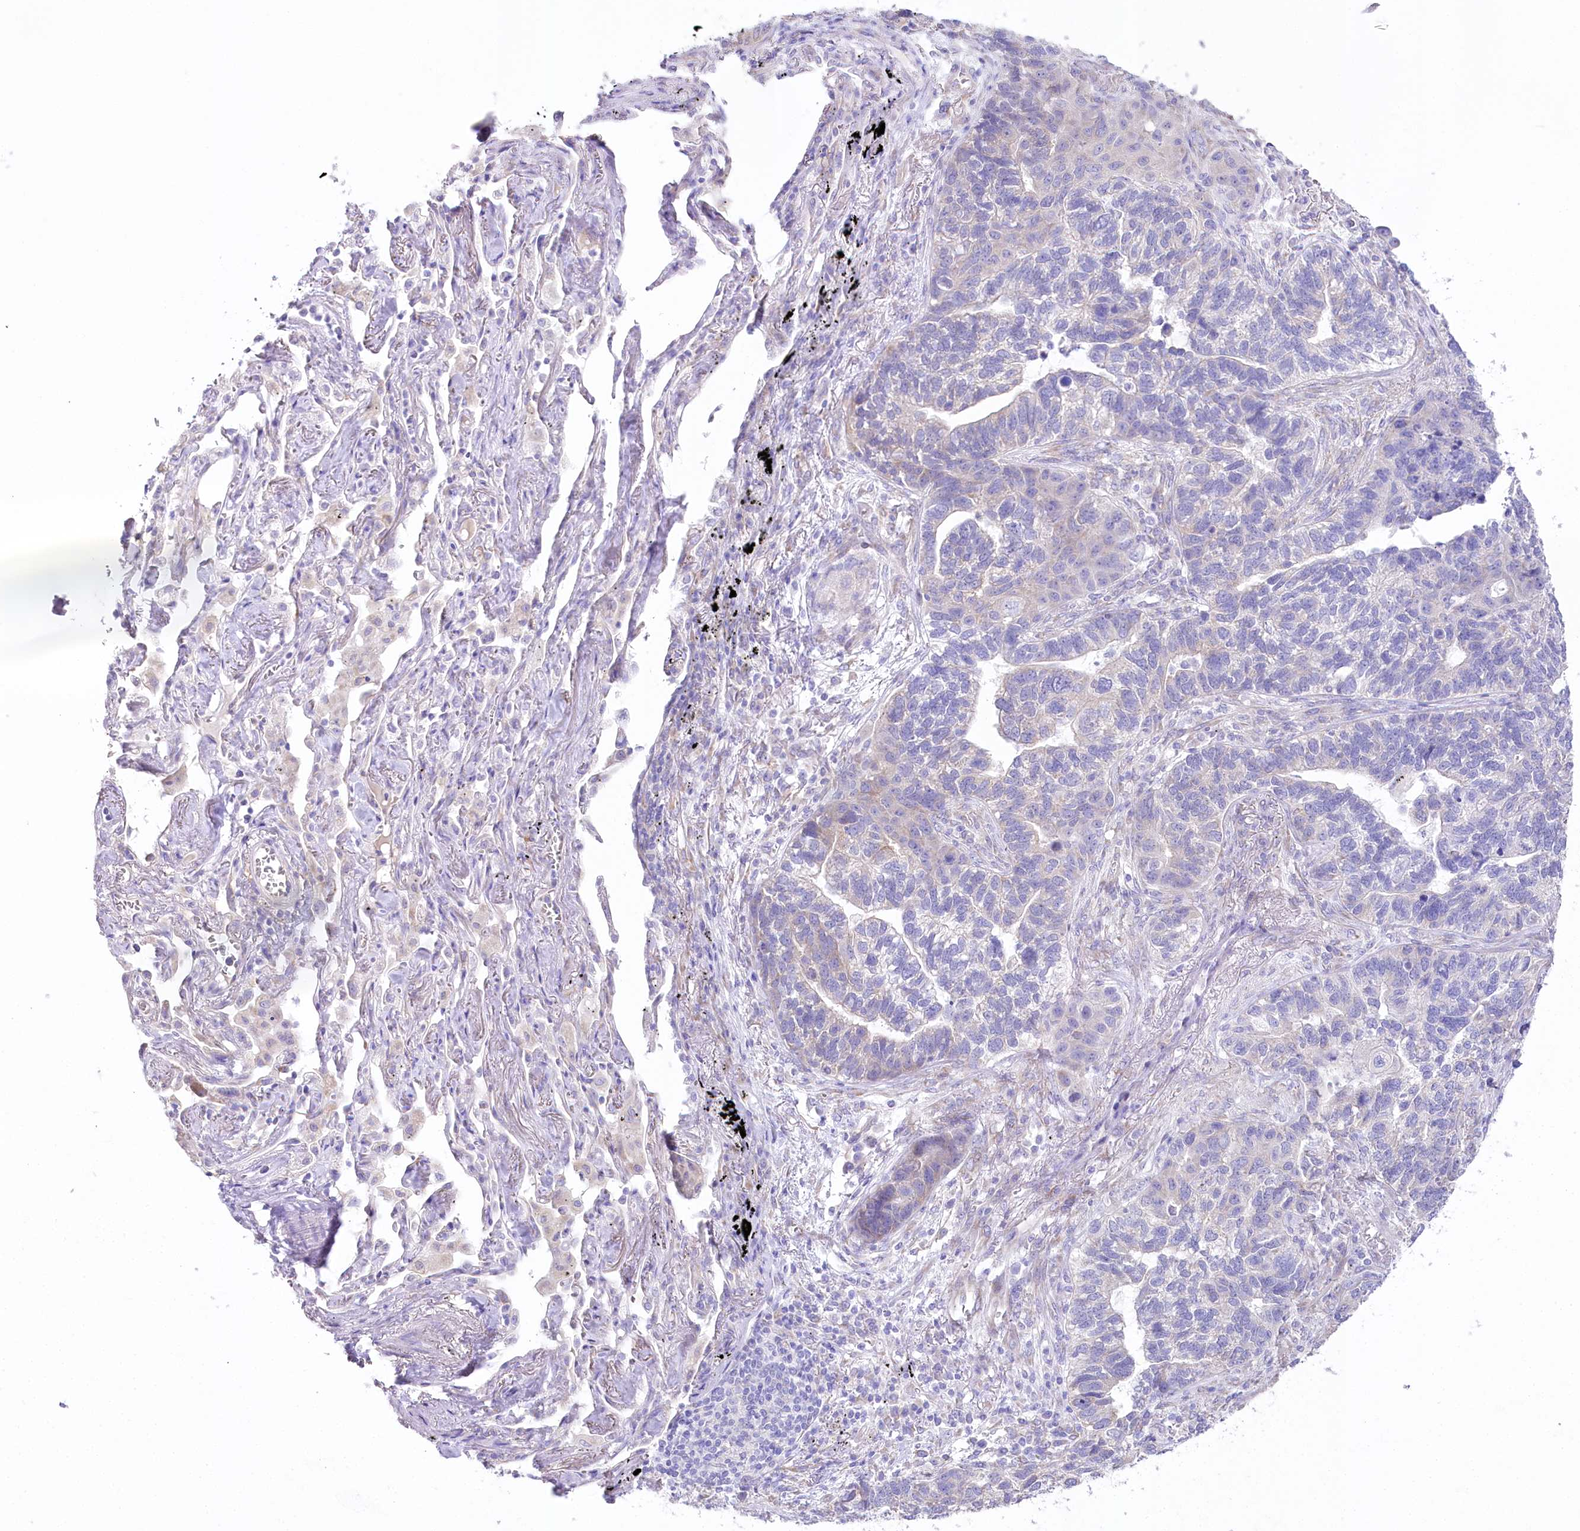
{"staining": {"intensity": "negative", "quantity": "none", "location": "none"}, "tissue": "lung cancer", "cell_type": "Tumor cells", "image_type": "cancer", "snomed": [{"axis": "morphology", "description": "Adenocarcinoma, NOS"}, {"axis": "topography", "description": "Lung"}], "caption": "This histopathology image is of lung adenocarcinoma stained with immunohistochemistry to label a protein in brown with the nuclei are counter-stained blue. There is no staining in tumor cells.", "gene": "CSN3", "patient": {"sex": "male", "age": 67}}